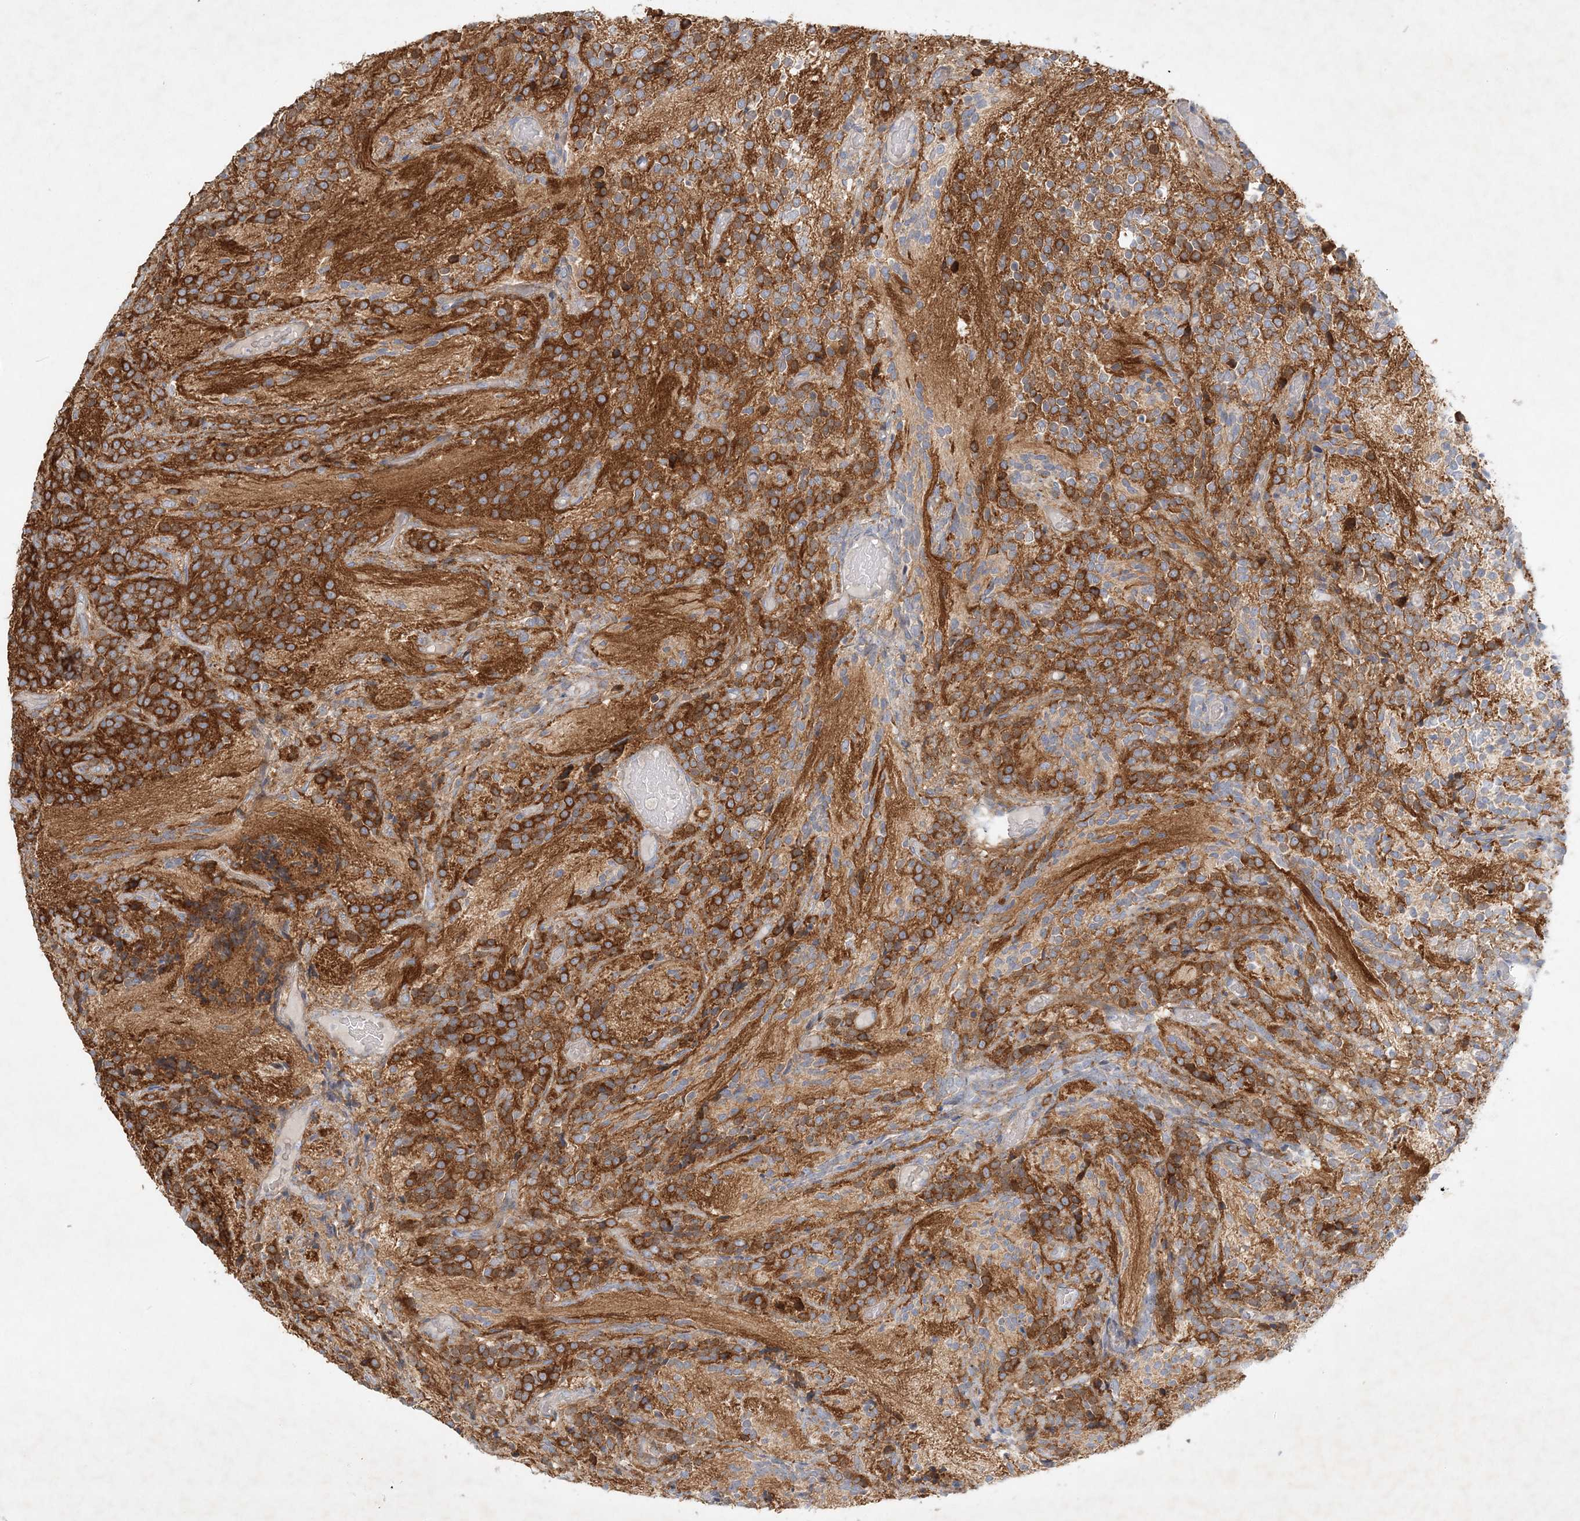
{"staining": {"intensity": "strong", "quantity": "25%-75%", "location": "cytoplasmic/membranous"}, "tissue": "glioma", "cell_type": "Tumor cells", "image_type": "cancer", "snomed": [{"axis": "morphology", "description": "Glioma, malignant, Low grade"}, {"axis": "topography", "description": "Brain"}], "caption": "A micrograph of human glioma stained for a protein exhibits strong cytoplasmic/membranous brown staining in tumor cells.", "gene": "STK11IP", "patient": {"sex": "female", "age": 1}}